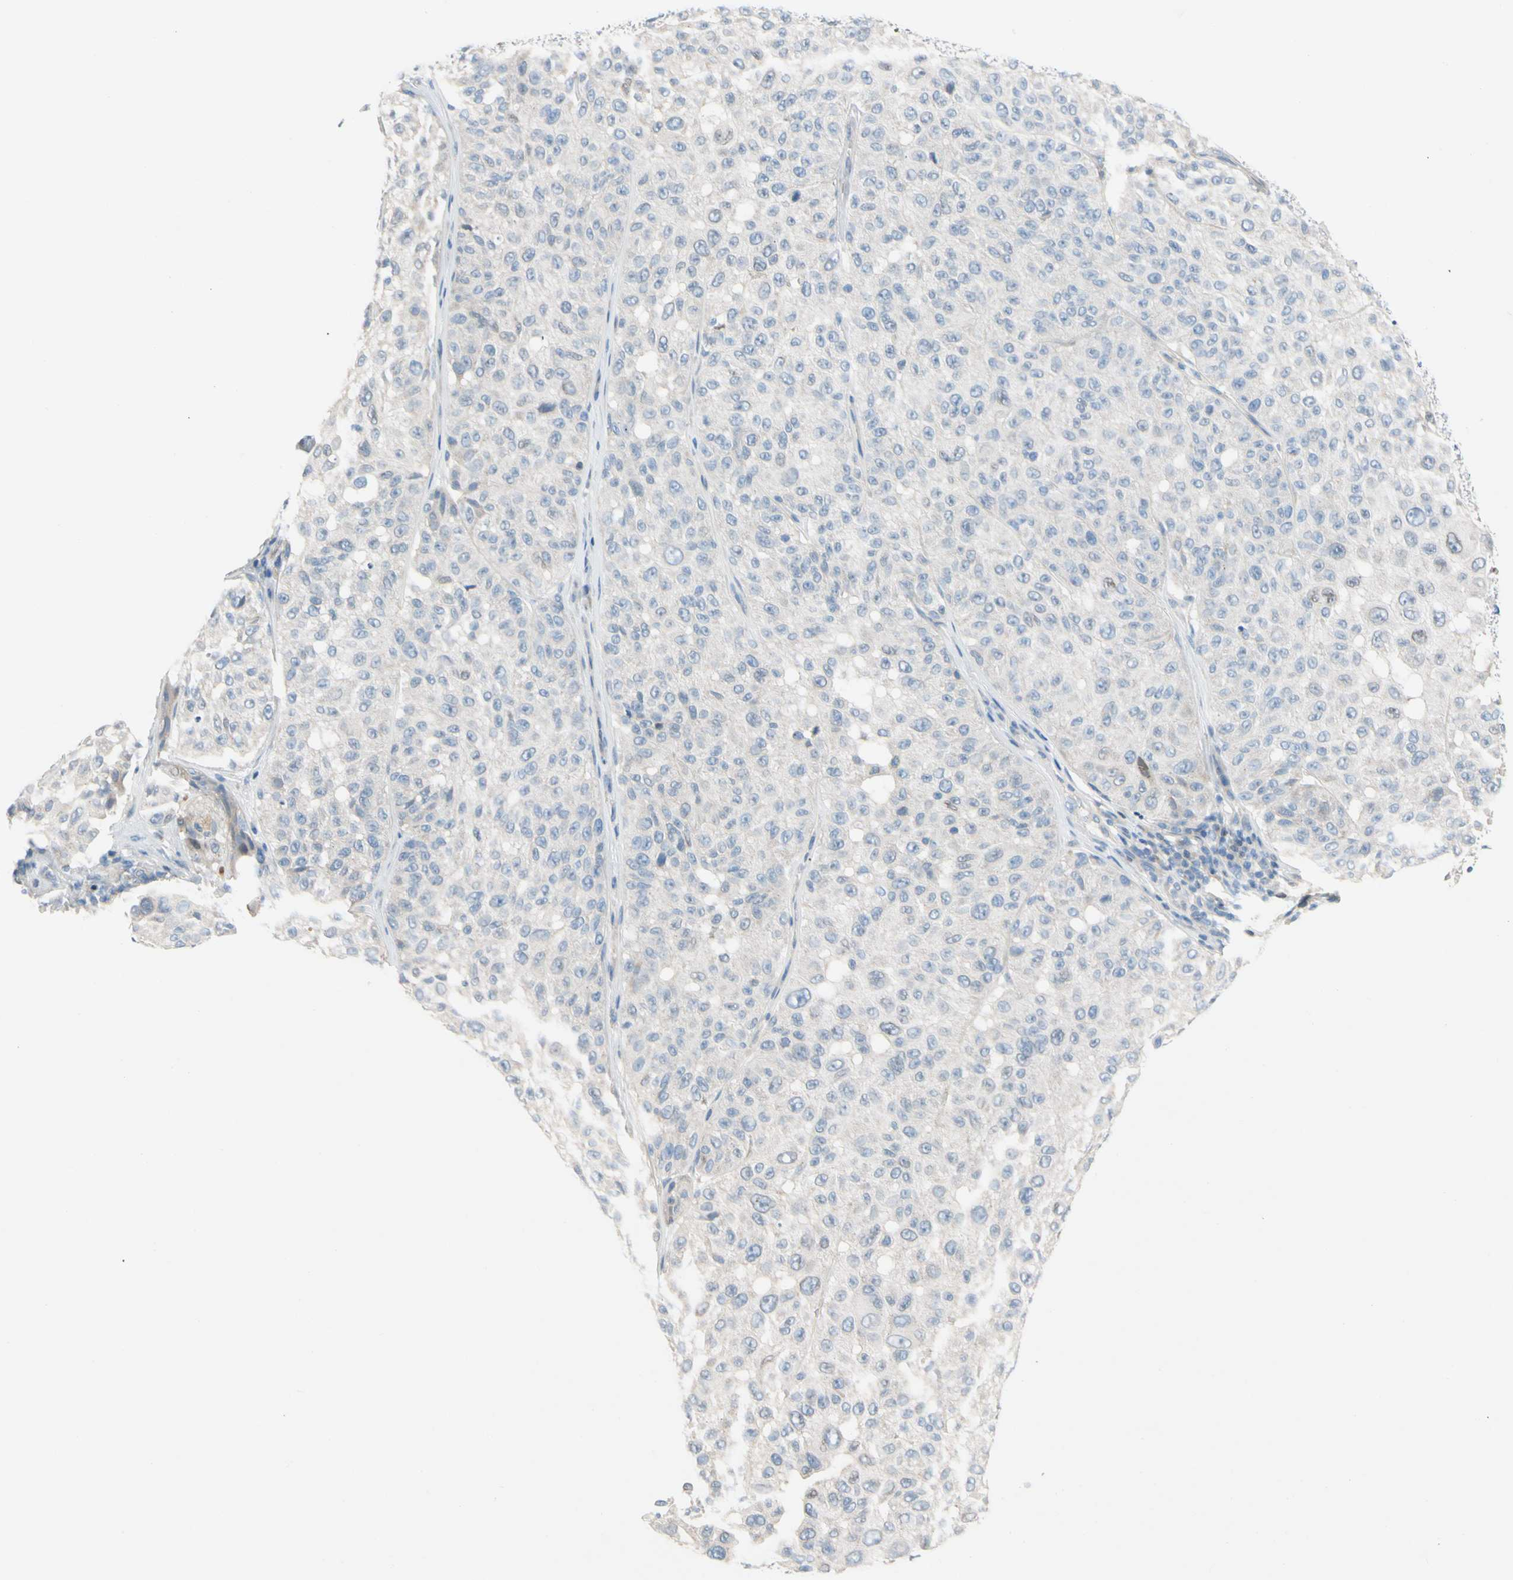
{"staining": {"intensity": "negative", "quantity": "none", "location": "none"}, "tissue": "melanoma", "cell_type": "Tumor cells", "image_type": "cancer", "snomed": [{"axis": "morphology", "description": "Malignant melanoma, NOS"}, {"axis": "topography", "description": "Skin"}], "caption": "Tumor cells show no significant protein staining in malignant melanoma.", "gene": "ZNF132", "patient": {"sex": "female", "age": 46}}